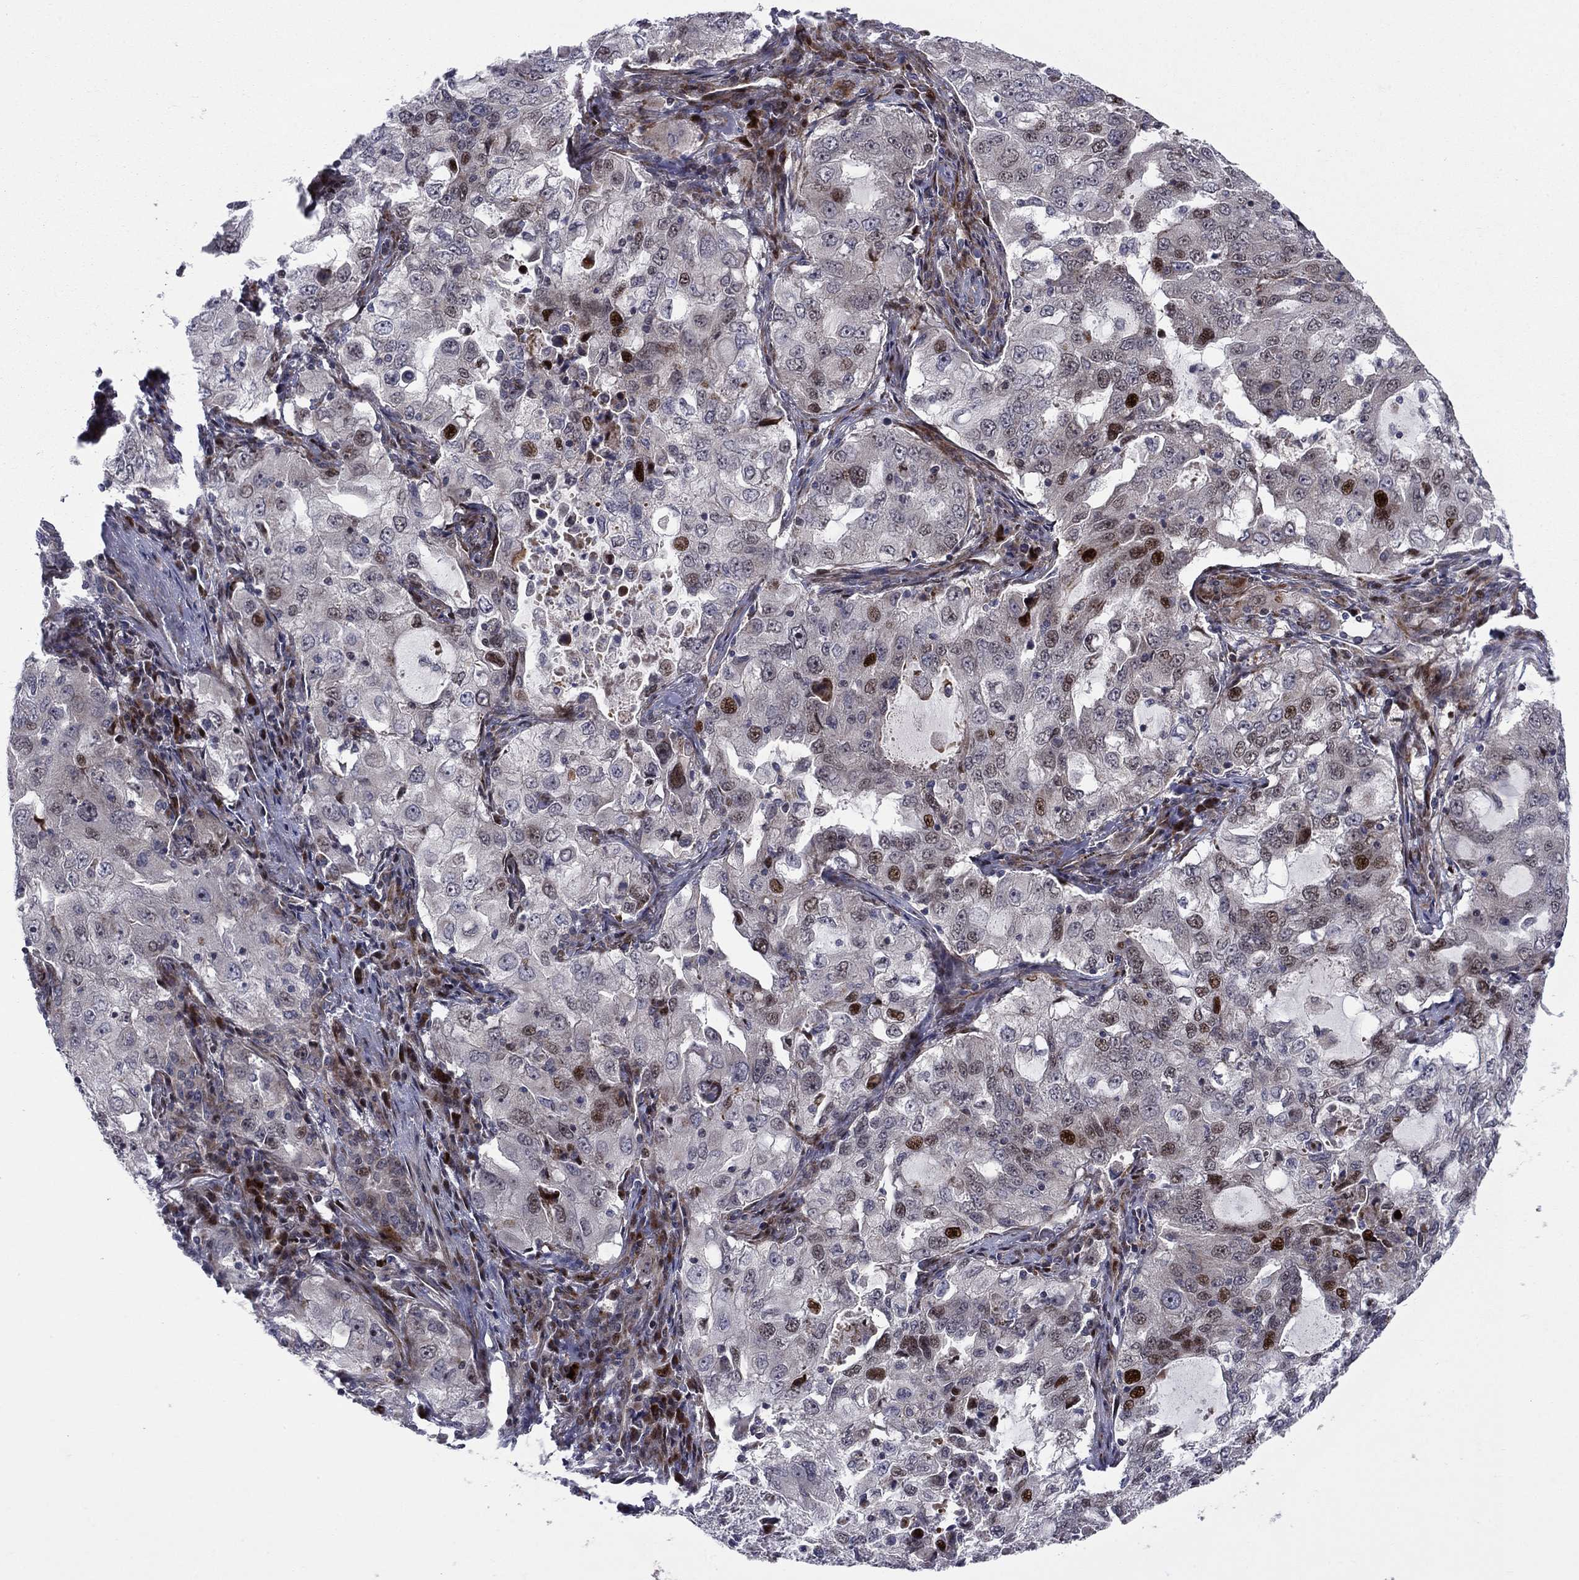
{"staining": {"intensity": "strong", "quantity": "<25%", "location": "nuclear"}, "tissue": "lung cancer", "cell_type": "Tumor cells", "image_type": "cancer", "snomed": [{"axis": "morphology", "description": "Adenocarcinoma, NOS"}, {"axis": "topography", "description": "Lung"}], "caption": "Adenocarcinoma (lung) stained for a protein (brown) displays strong nuclear positive staining in about <25% of tumor cells.", "gene": "MIOS", "patient": {"sex": "female", "age": 61}}